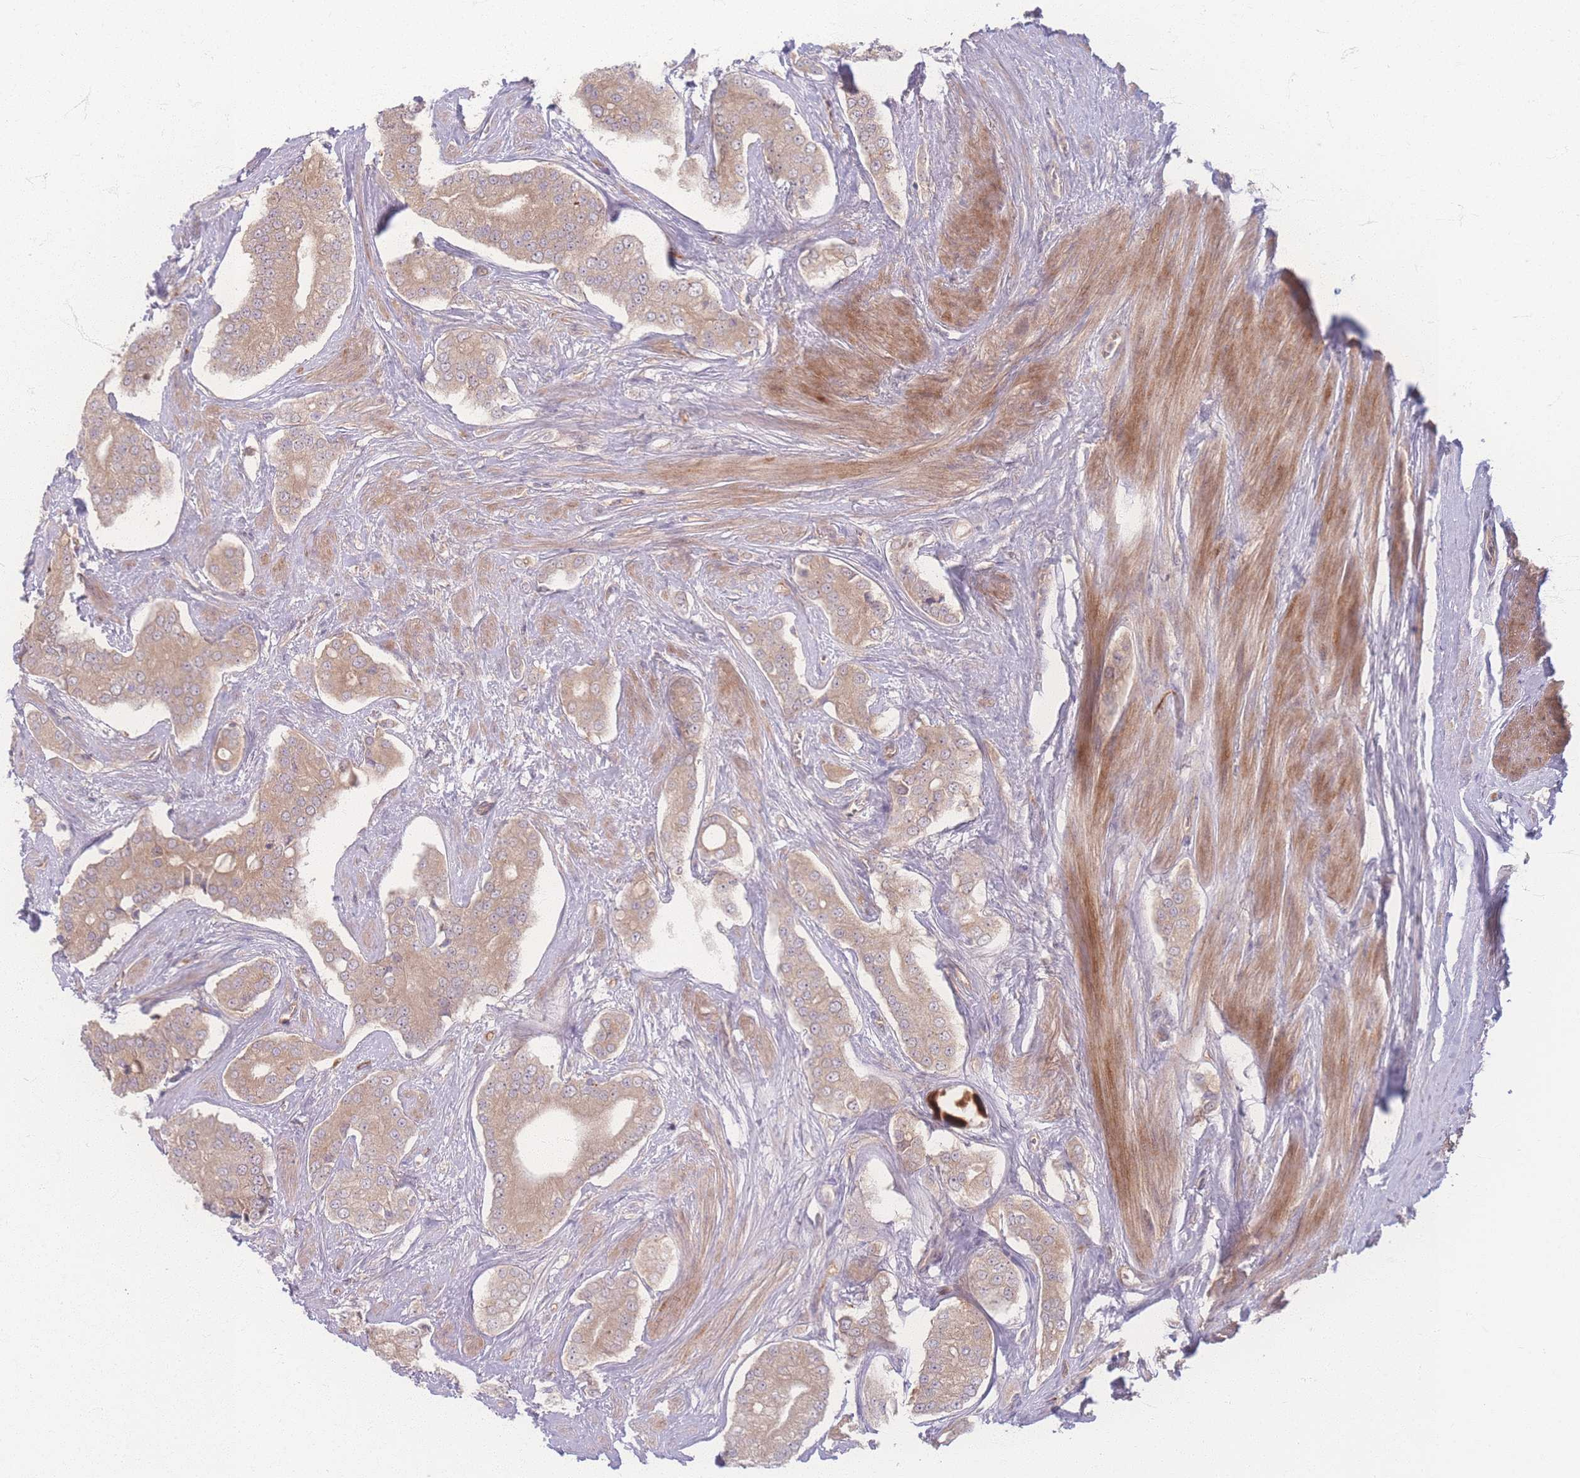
{"staining": {"intensity": "weak", "quantity": ">75%", "location": "cytoplasmic/membranous"}, "tissue": "prostate cancer", "cell_type": "Tumor cells", "image_type": "cancer", "snomed": [{"axis": "morphology", "description": "Adenocarcinoma, High grade"}, {"axis": "topography", "description": "Prostate"}], "caption": "Brown immunohistochemical staining in human adenocarcinoma (high-grade) (prostate) displays weak cytoplasmic/membranous staining in about >75% of tumor cells. The protein of interest is shown in brown color, while the nuclei are stained blue.", "gene": "INSR", "patient": {"sex": "male", "age": 71}}